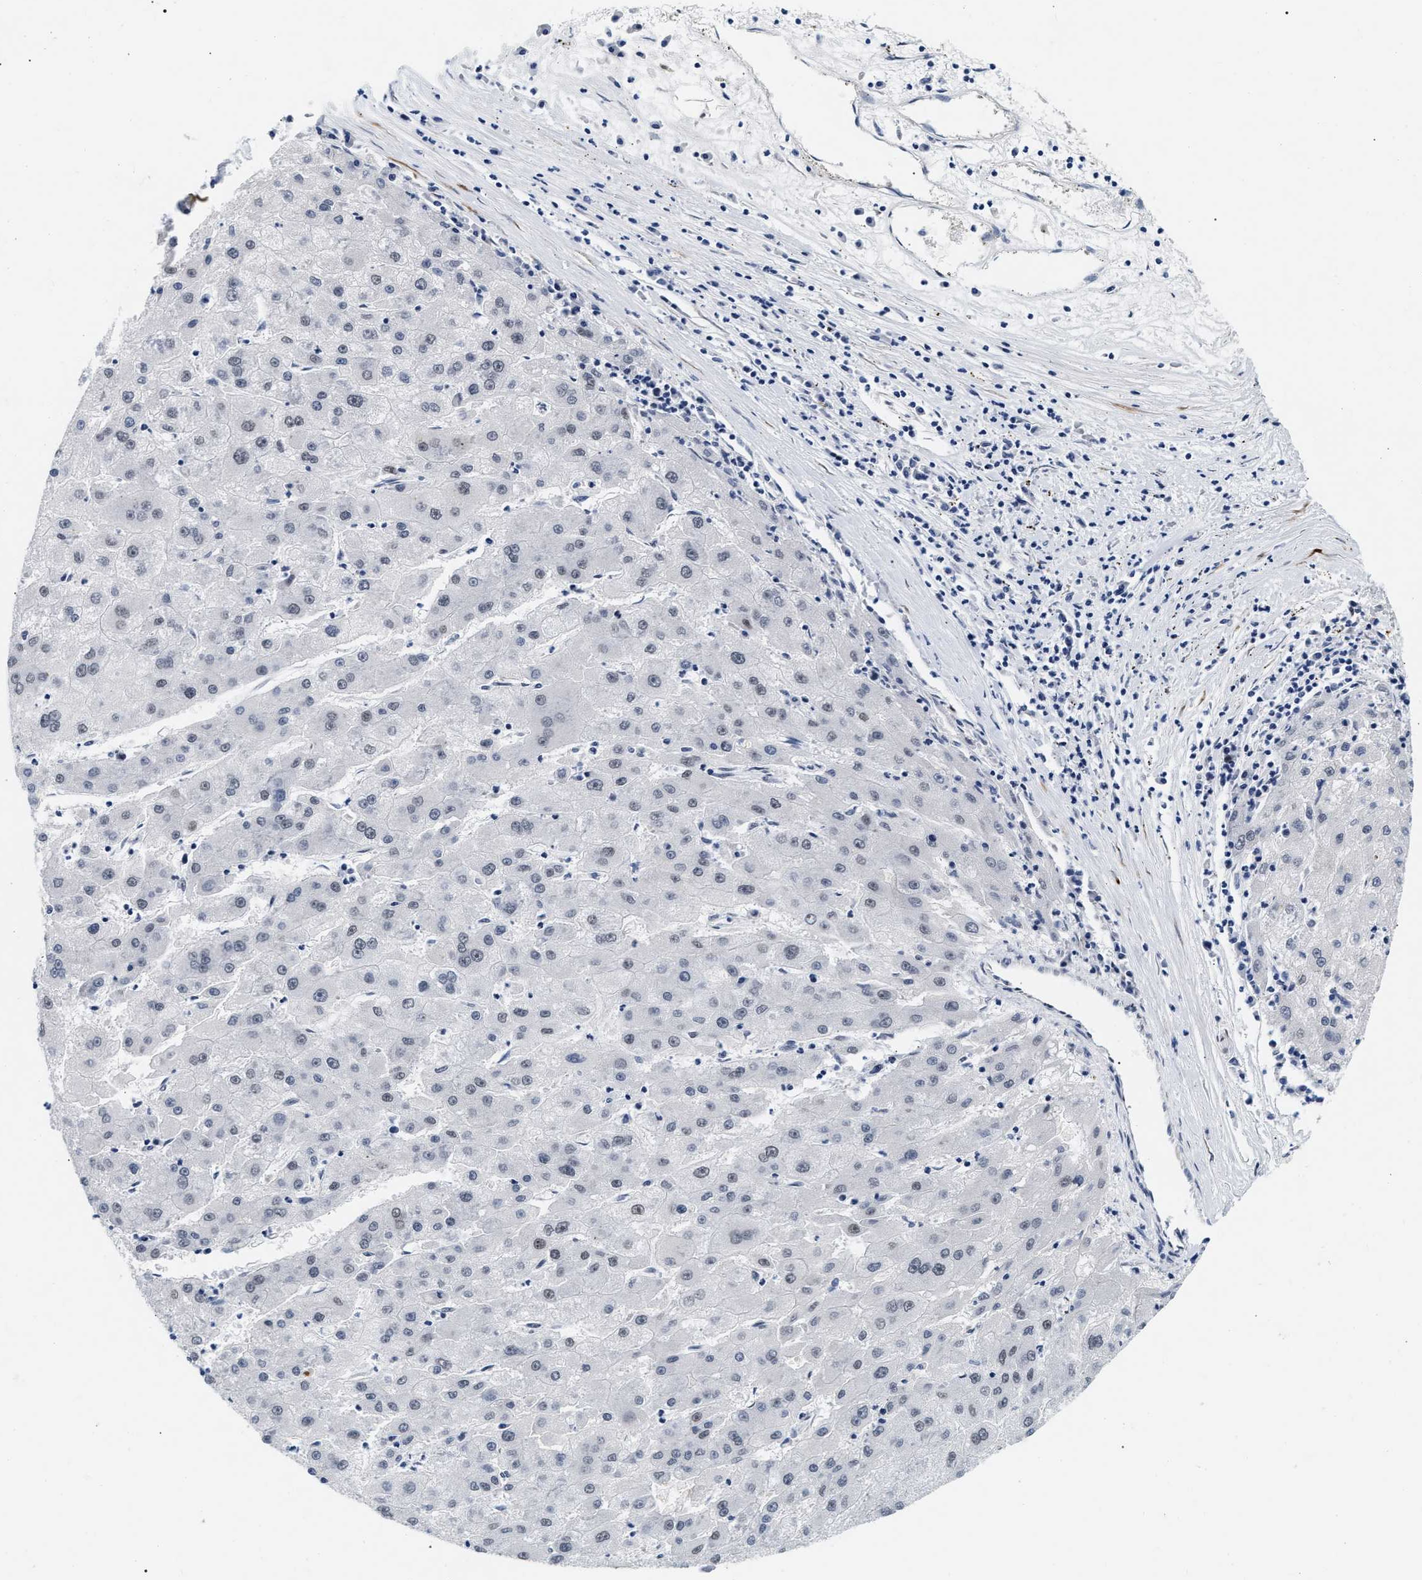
{"staining": {"intensity": "negative", "quantity": "none", "location": "none"}, "tissue": "liver cancer", "cell_type": "Tumor cells", "image_type": "cancer", "snomed": [{"axis": "morphology", "description": "Carcinoma, Hepatocellular, NOS"}, {"axis": "topography", "description": "Liver"}], "caption": "Tumor cells show no significant protein expression in liver cancer. (DAB (3,3'-diaminobenzidine) immunohistochemistry (IHC) visualized using brightfield microscopy, high magnification).", "gene": "THOC1", "patient": {"sex": "male", "age": 72}}